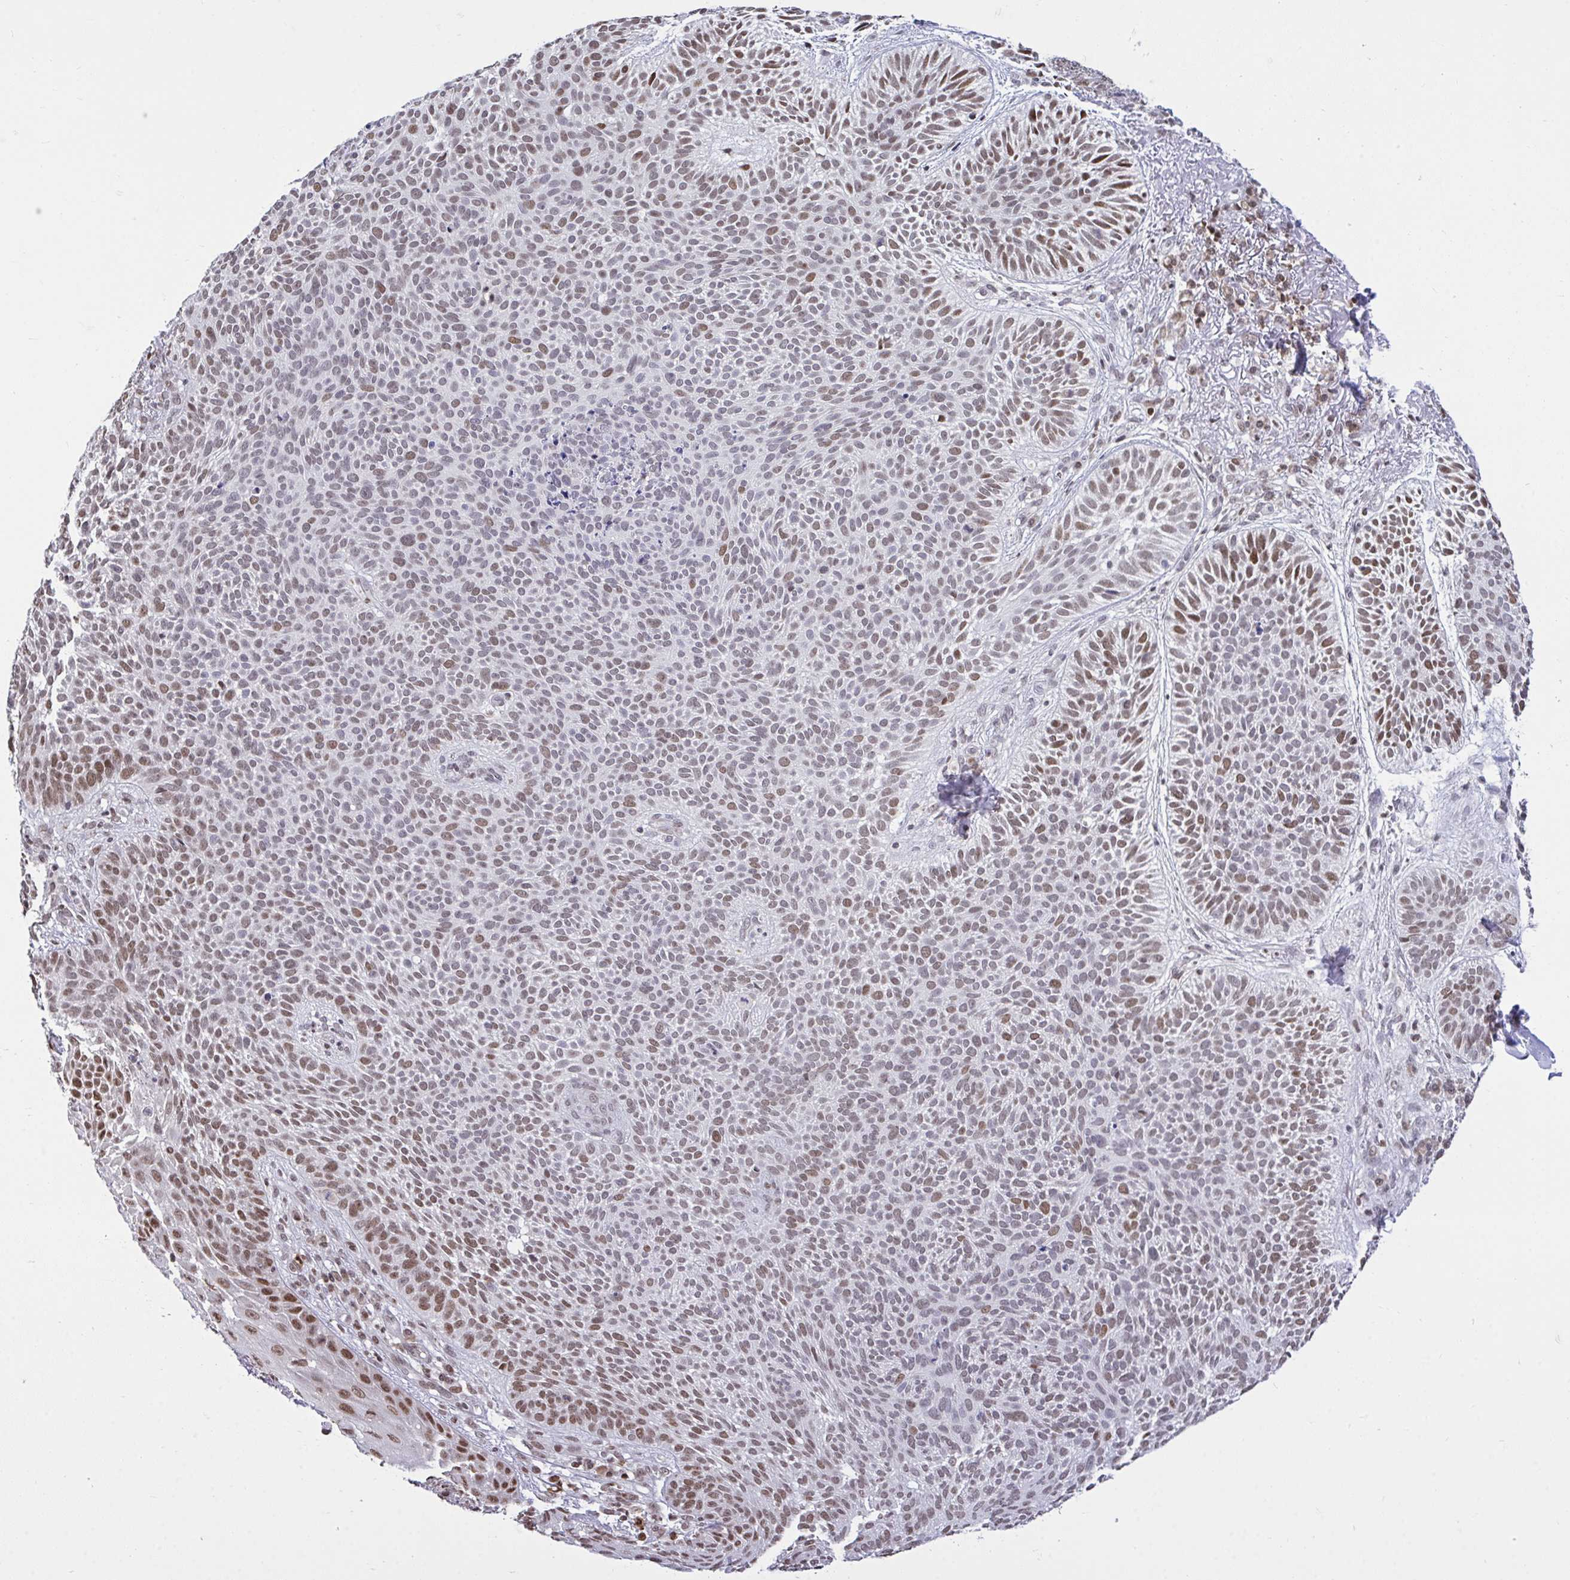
{"staining": {"intensity": "moderate", "quantity": "25%-75%", "location": "nuclear"}, "tissue": "skin cancer", "cell_type": "Tumor cells", "image_type": "cancer", "snomed": [{"axis": "morphology", "description": "Basal cell carcinoma"}, {"axis": "topography", "description": "Skin"}, {"axis": "topography", "description": "Skin of face"}], "caption": "The histopathology image demonstrates staining of basal cell carcinoma (skin), revealing moderate nuclear protein expression (brown color) within tumor cells.", "gene": "C1QL2", "patient": {"sex": "female", "age": 82}}